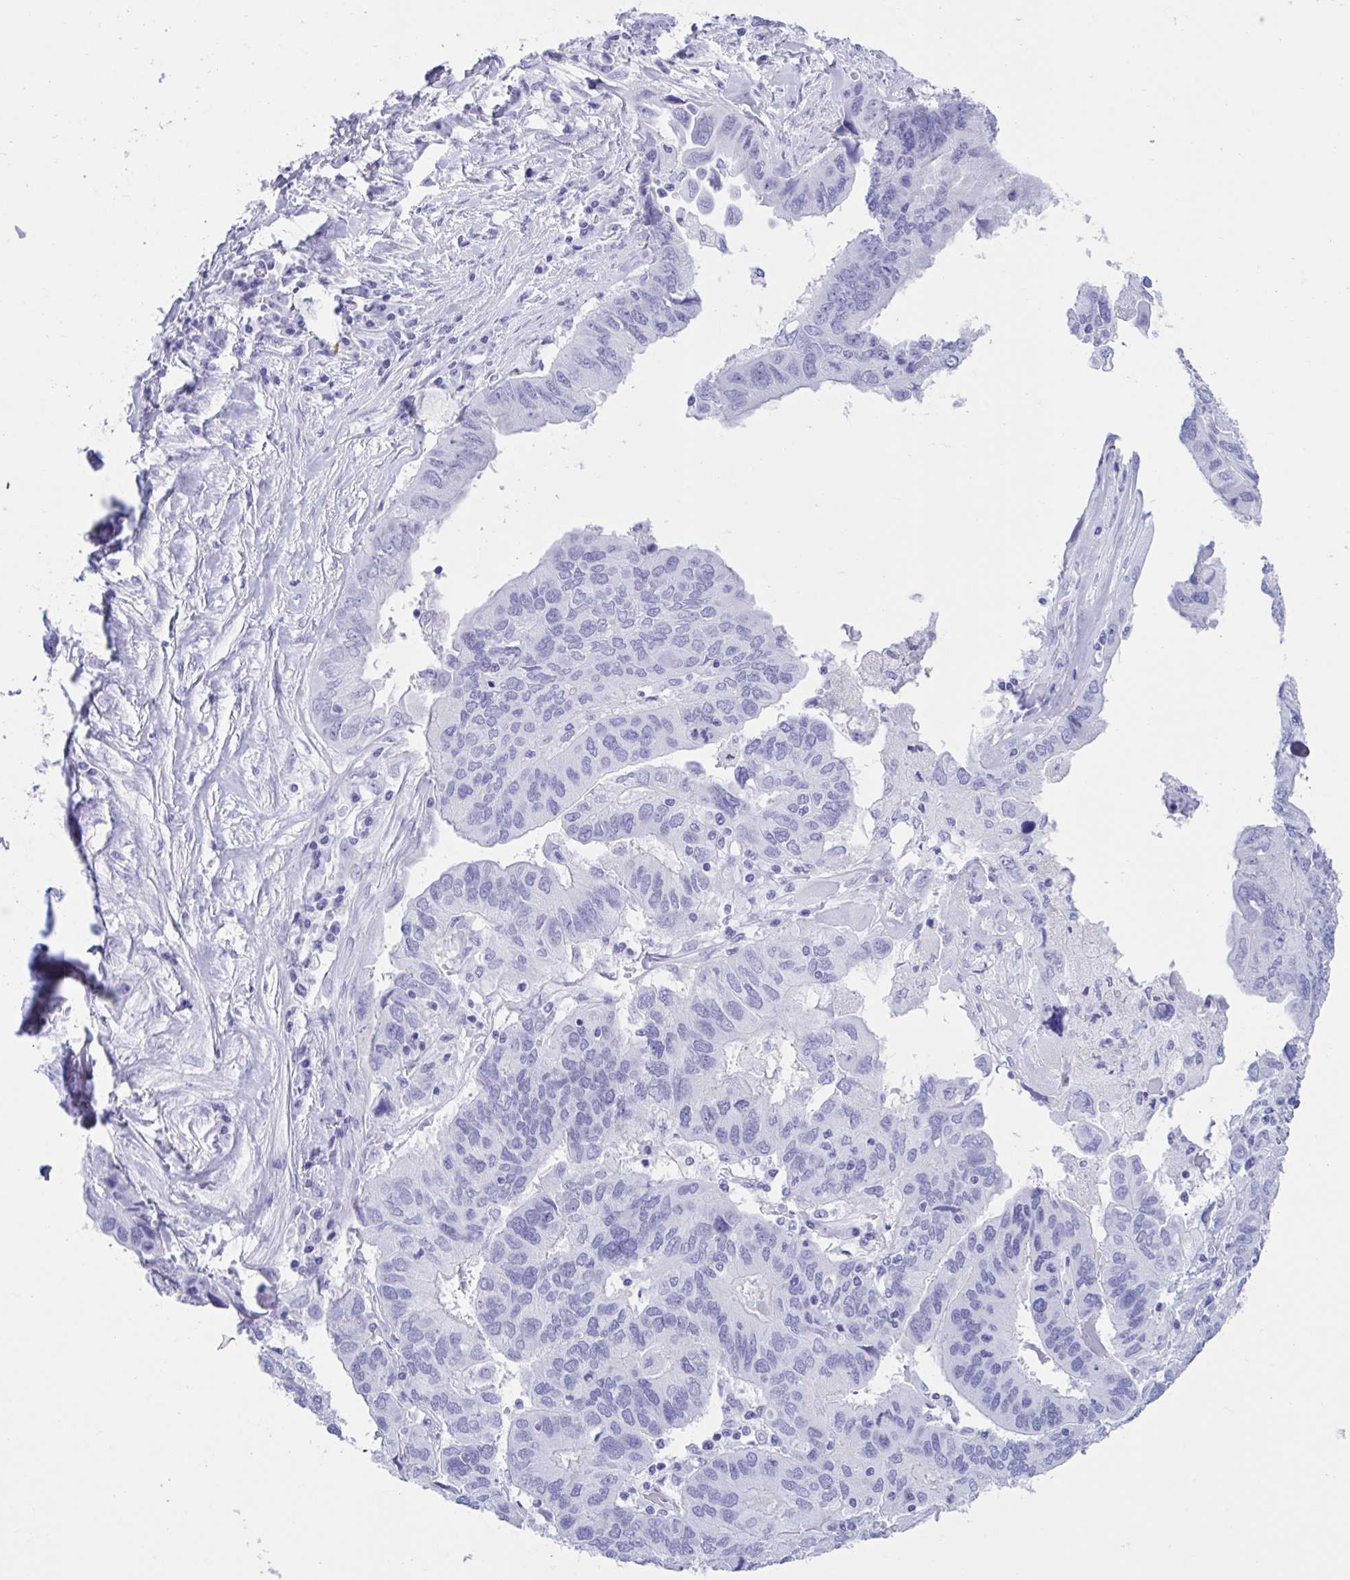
{"staining": {"intensity": "negative", "quantity": "none", "location": "none"}, "tissue": "ovarian cancer", "cell_type": "Tumor cells", "image_type": "cancer", "snomed": [{"axis": "morphology", "description": "Cystadenocarcinoma, serous, NOS"}, {"axis": "topography", "description": "Ovary"}], "caption": "Tumor cells are negative for protein expression in human ovarian serous cystadenocarcinoma. (DAB IHC, high magnification).", "gene": "TMEM35A", "patient": {"sex": "female", "age": 79}}